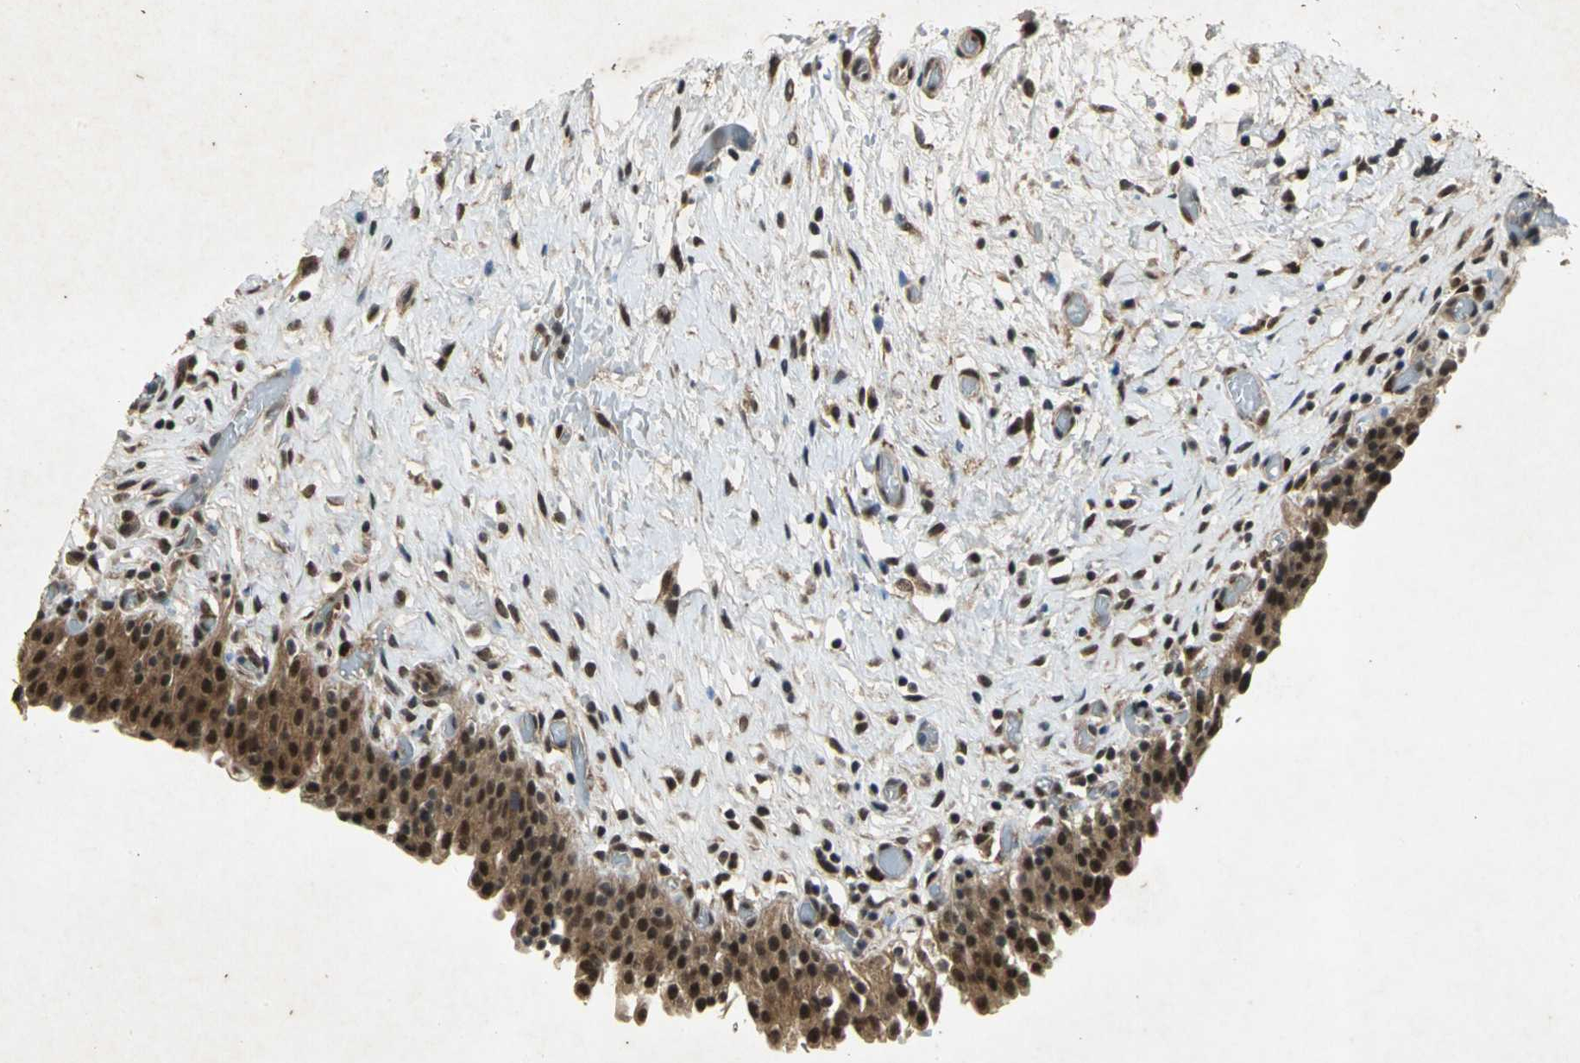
{"staining": {"intensity": "strong", "quantity": ">75%", "location": "cytoplasmic/membranous"}, "tissue": "urinary bladder", "cell_type": "Urothelial cells", "image_type": "normal", "snomed": [{"axis": "morphology", "description": "Normal tissue, NOS"}, {"axis": "topography", "description": "Urinary bladder"}], "caption": "A photomicrograph of human urinary bladder stained for a protein reveals strong cytoplasmic/membranous brown staining in urothelial cells.", "gene": "NOTCH3", "patient": {"sex": "male", "age": 51}}